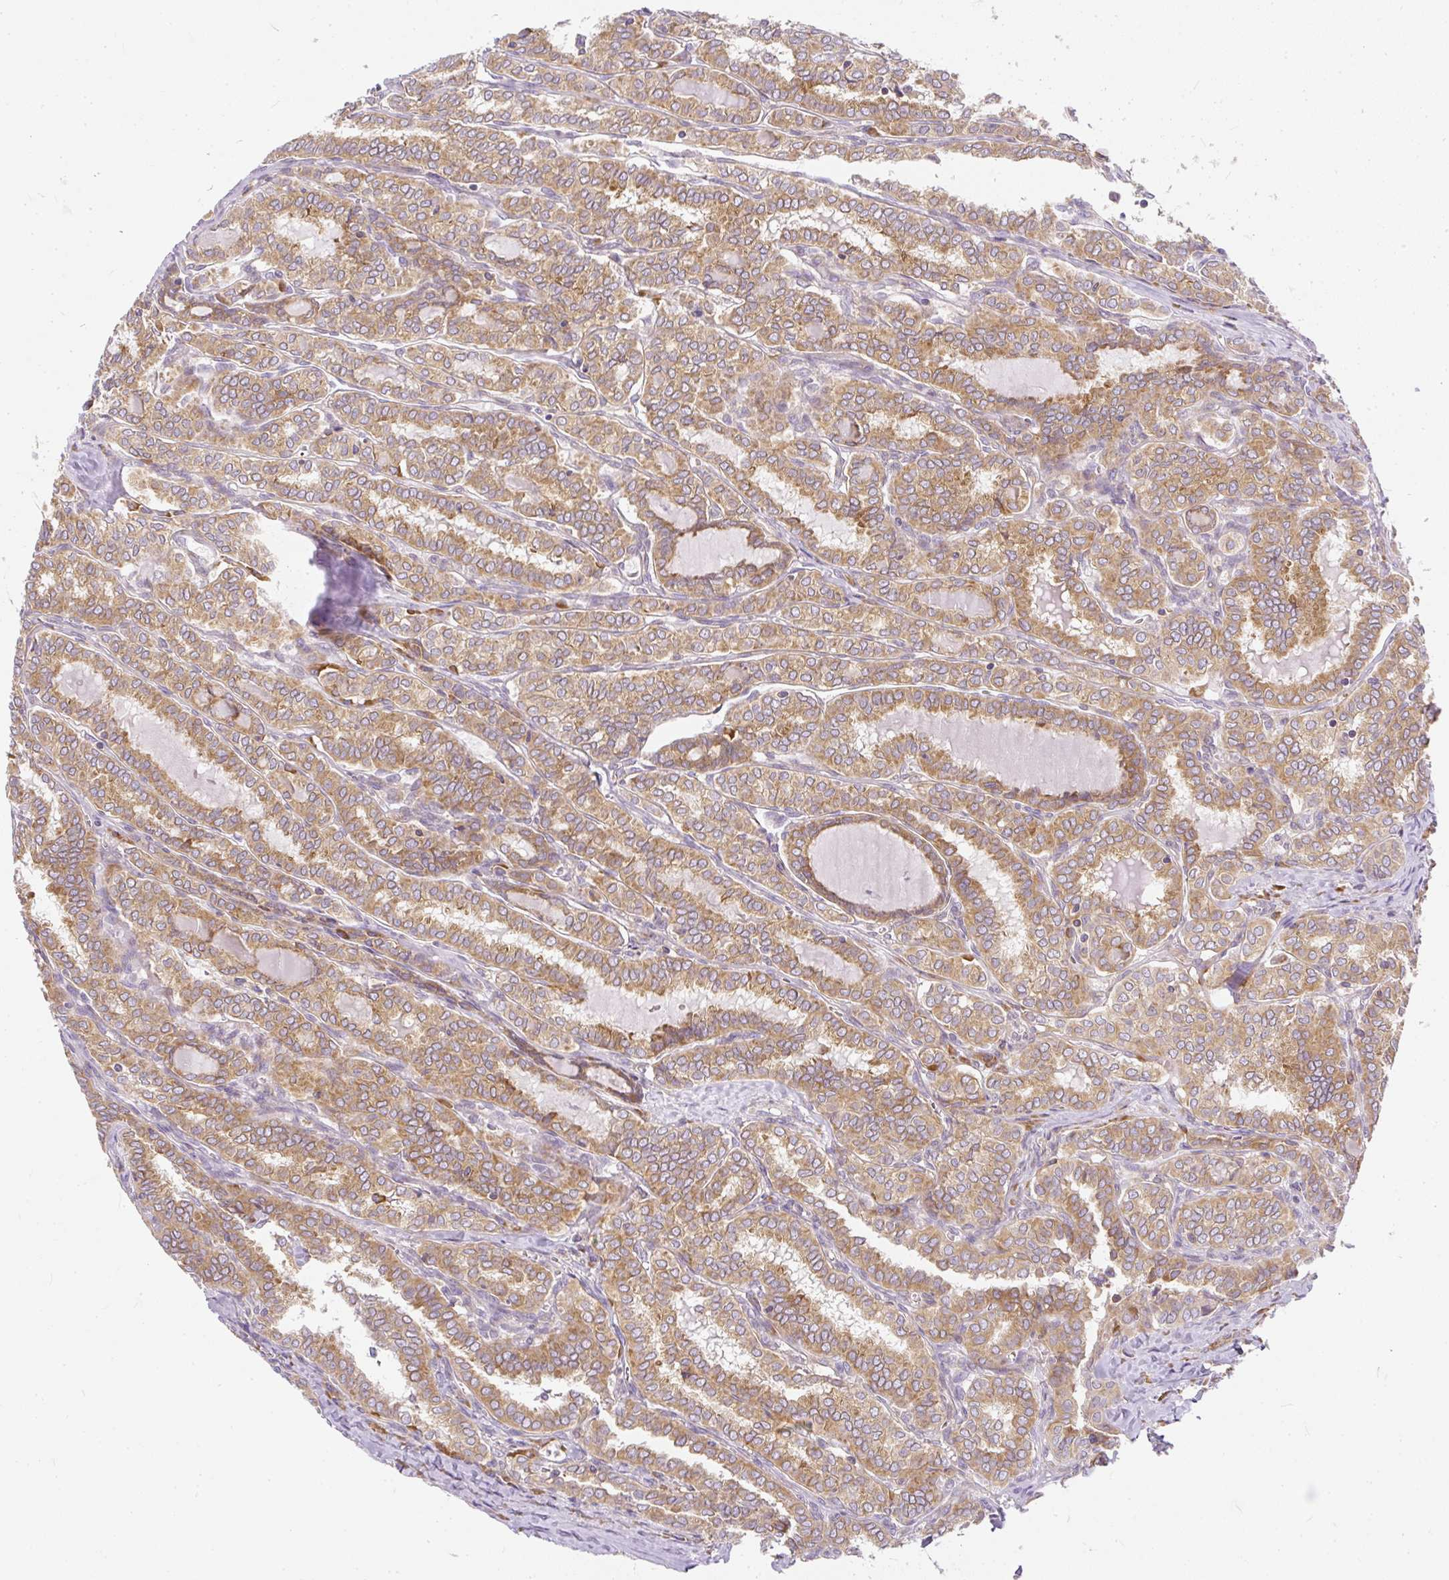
{"staining": {"intensity": "moderate", "quantity": ">75%", "location": "cytoplasmic/membranous"}, "tissue": "thyroid cancer", "cell_type": "Tumor cells", "image_type": "cancer", "snomed": [{"axis": "morphology", "description": "Papillary adenocarcinoma, NOS"}, {"axis": "topography", "description": "Thyroid gland"}], "caption": "Papillary adenocarcinoma (thyroid) stained with immunohistochemistry (IHC) shows moderate cytoplasmic/membranous staining in approximately >75% of tumor cells.", "gene": "CYP20A1", "patient": {"sex": "female", "age": 30}}